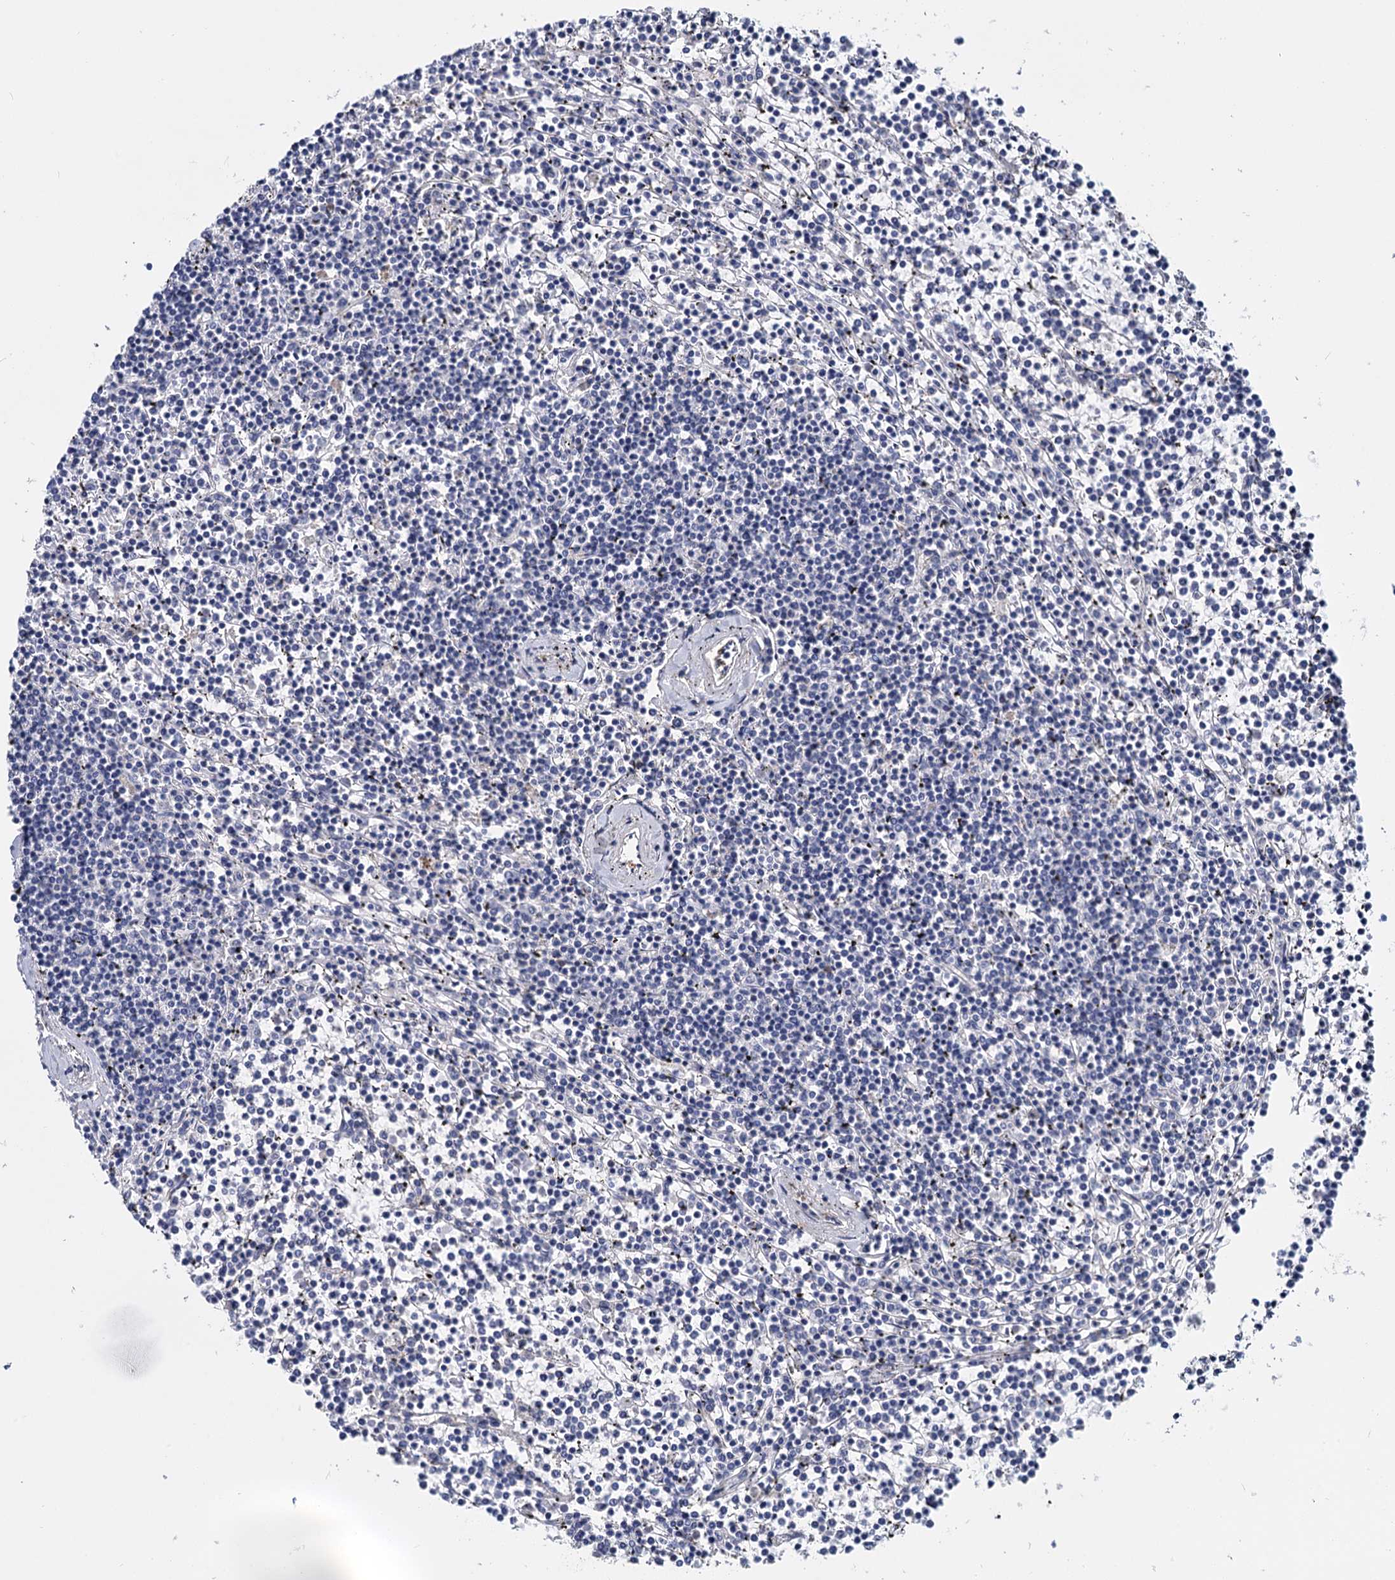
{"staining": {"intensity": "negative", "quantity": "none", "location": "none"}, "tissue": "lymphoma", "cell_type": "Tumor cells", "image_type": "cancer", "snomed": [{"axis": "morphology", "description": "Malignant lymphoma, non-Hodgkin's type, Low grade"}, {"axis": "topography", "description": "Spleen"}], "caption": "Immunohistochemistry of human malignant lymphoma, non-Hodgkin's type (low-grade) shows no expression in tumor cells.", "gene": "GSTM3", "patient": {"sex": "female", "age": 19}}